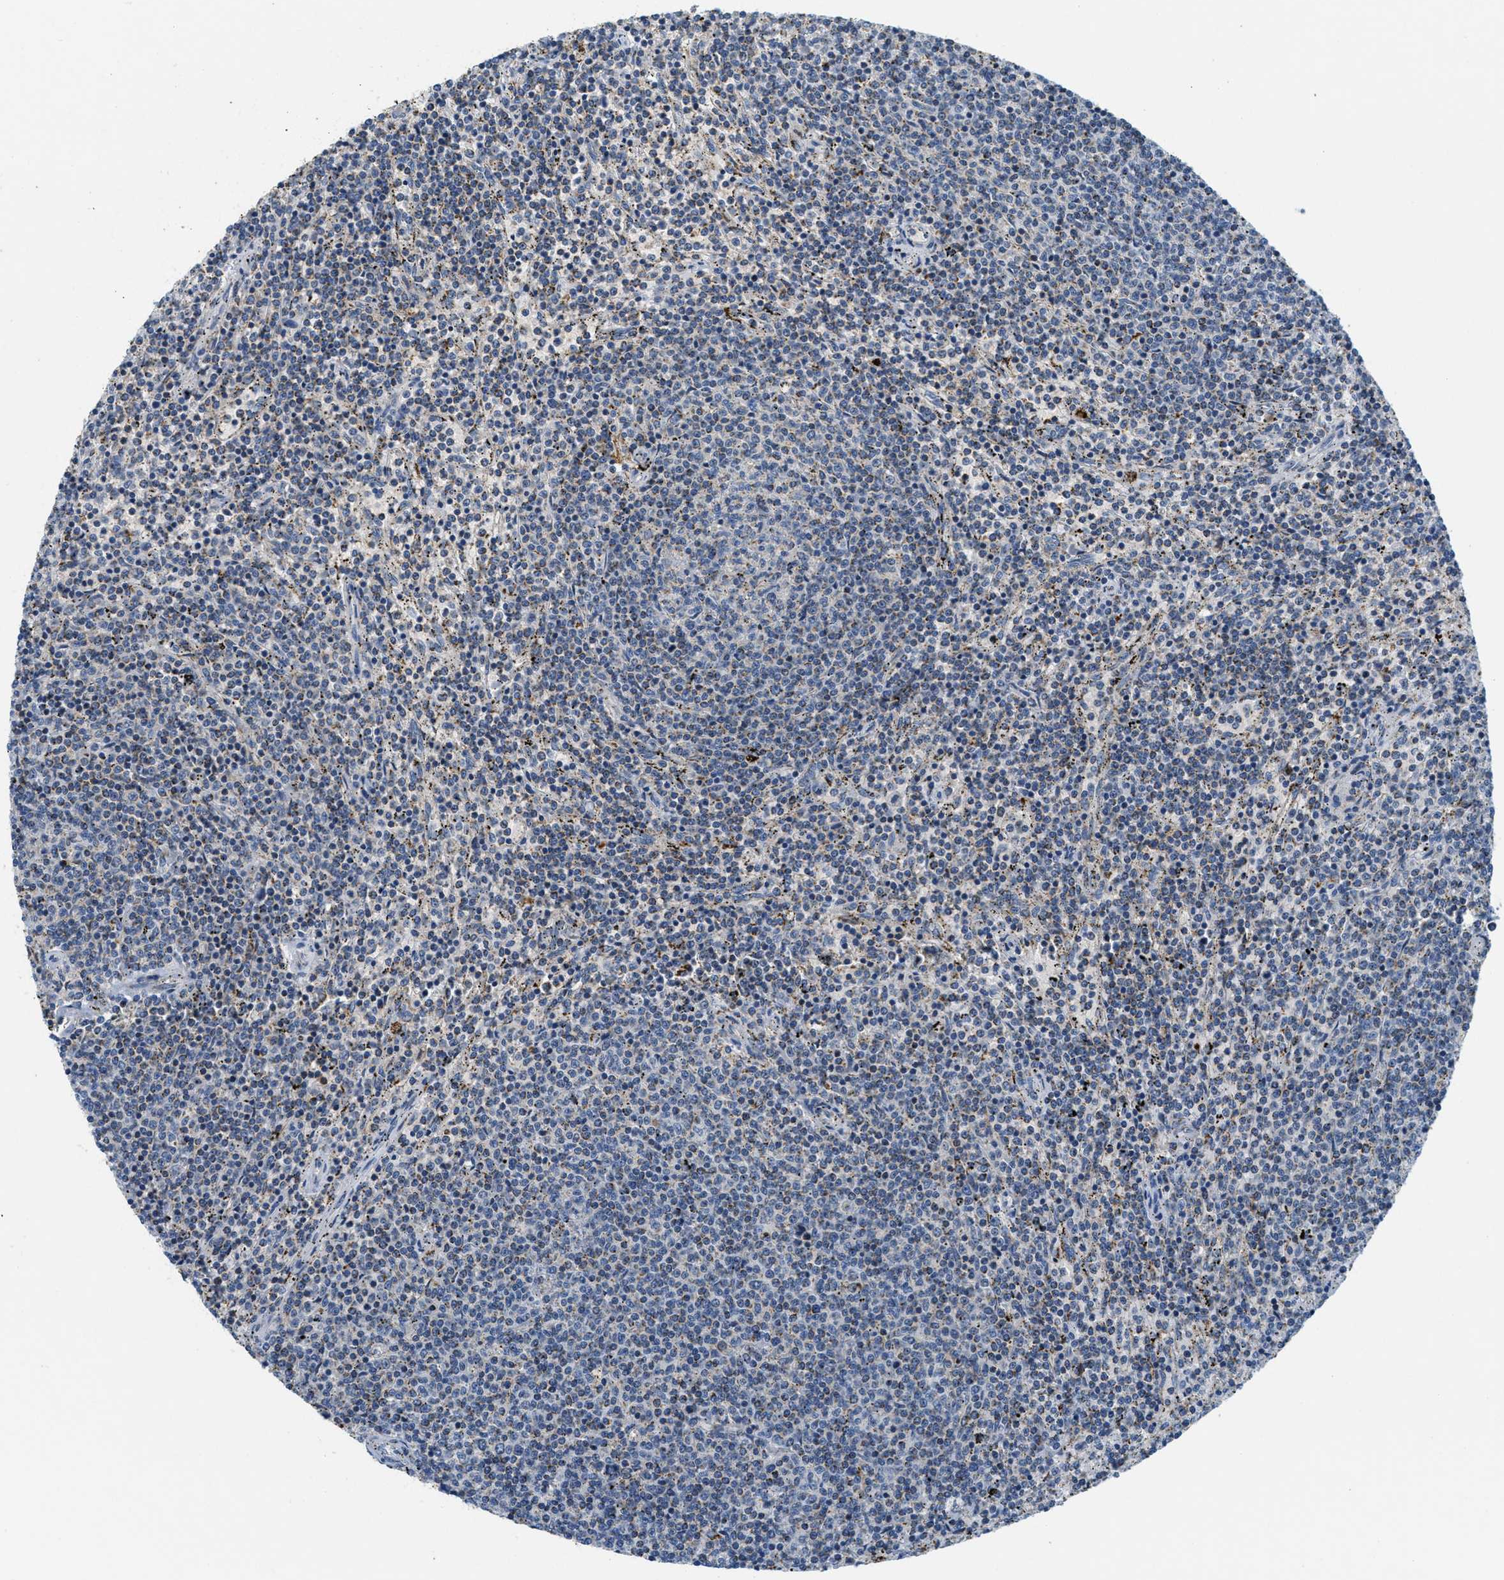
{"staining": {"intensity": "negative", "quantity": "none", "location": "none"}, "tissue": "lymphoma", "cell_type": "Tumor cells", "image_type": "cancer", "snomed": [{"axis": "morphology", "description": "Malignant lymphoma, non-Hodgkin's type, Low grade"}, {"axis": "topography", "description": "Spleen"}], "caption": "IHC histopathology image of neoplastic tissue: human malignant lymphoma, non-Hodgkin's type (low-grade) stained with DAB shows no significant protein expression in tumor cells.", "gene": "HLCS", "patient": {"sex": "female", "age": 50}}